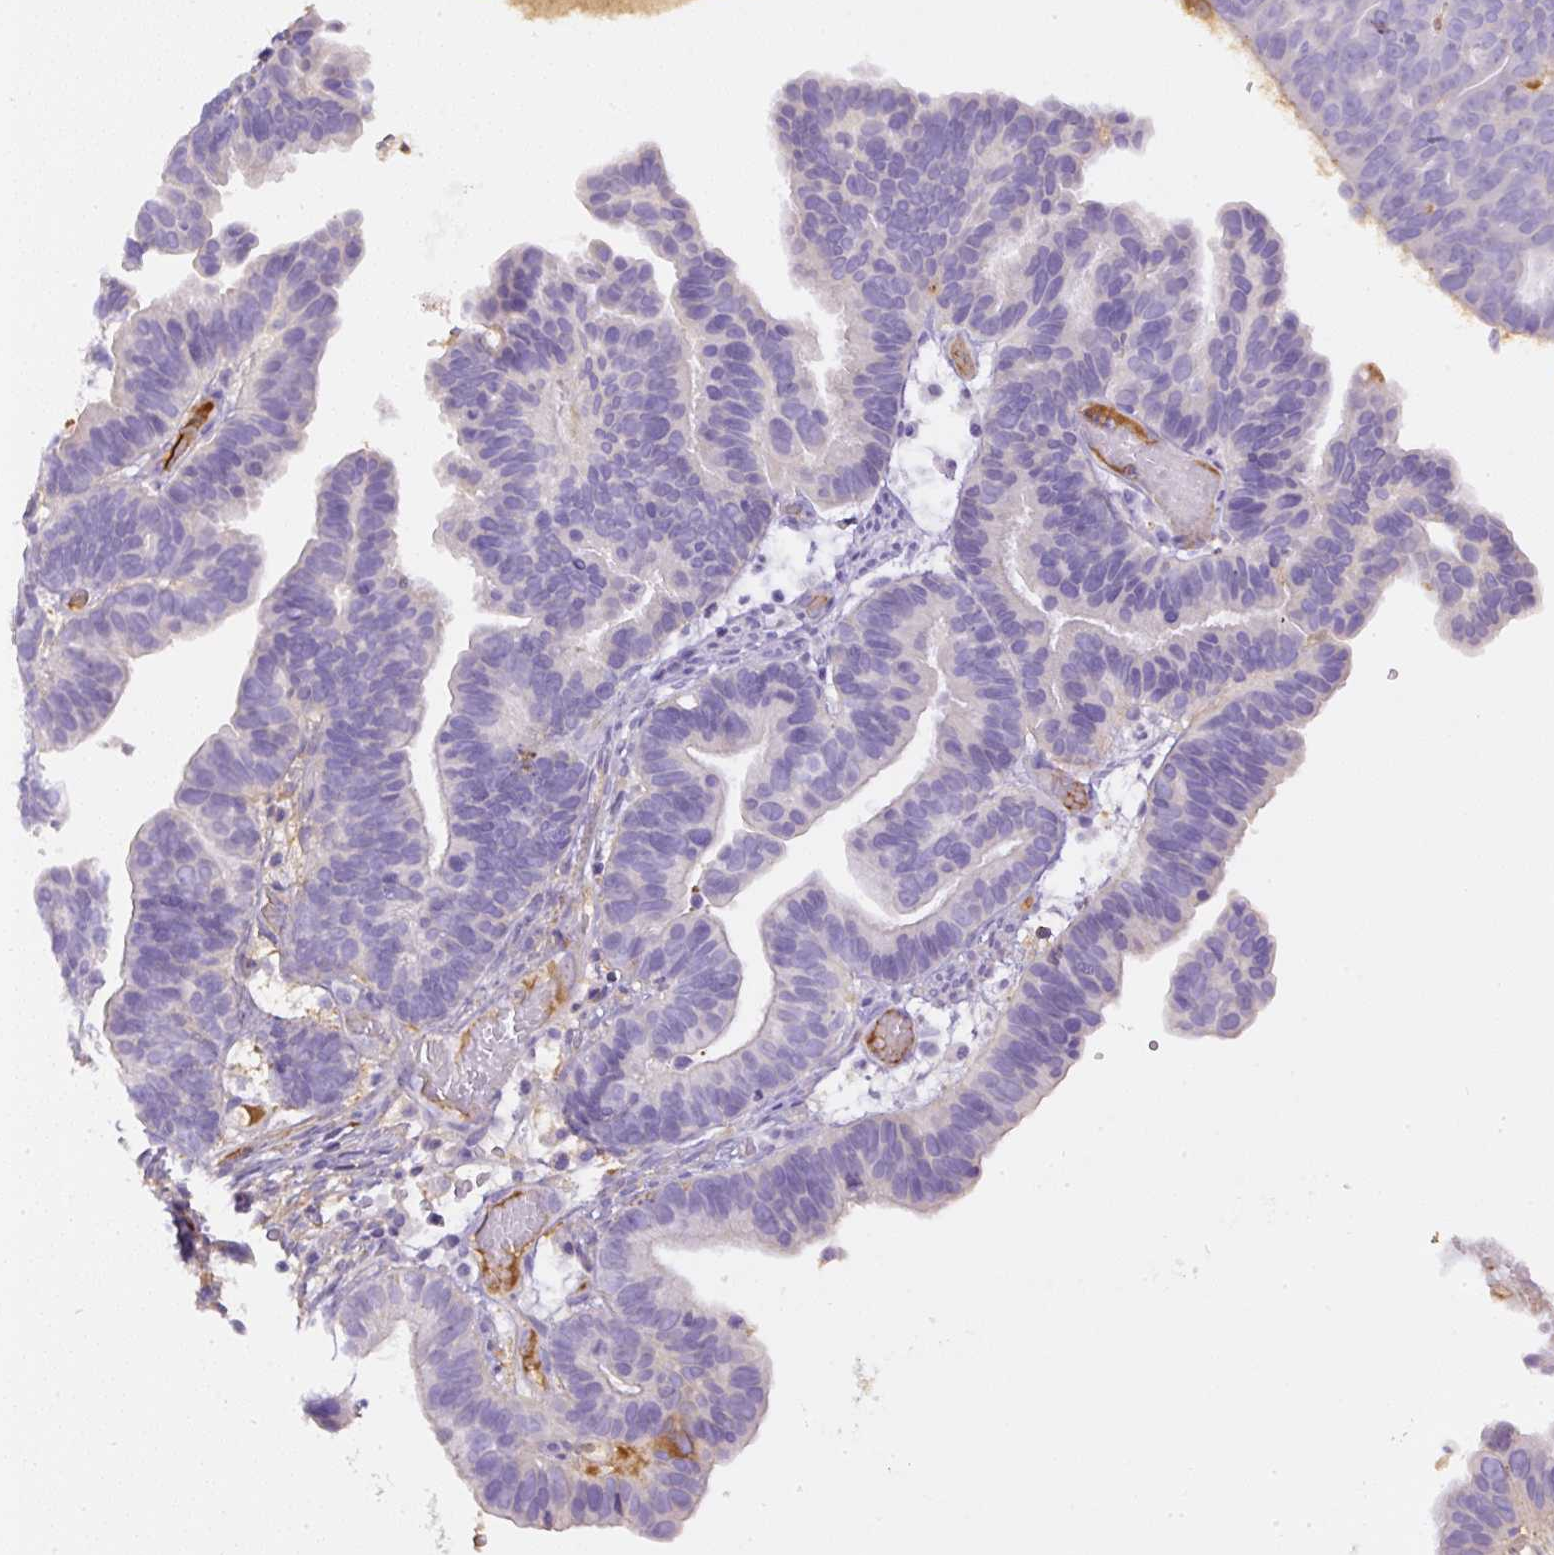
{"staining": {"intensity": "negative", "quantity": "none", "location": "none"}, "tissue": "ovarian cancer", "cell_type": "Tumor cells", "image_type": "cancer", "snomed": [{"axis": "morphology", "description": "Cystadenocarcinoma, serous, NOS"}, {"axis": "topography", "description": "Ovary"}], "caption": "Ovarian cancer (serous cystadenocarcinoma) was stained to show a protein in brown. There is no significant expression in tumor cells.", "gene": "APCS", "patient": {"sex": "female", "age": 56}}